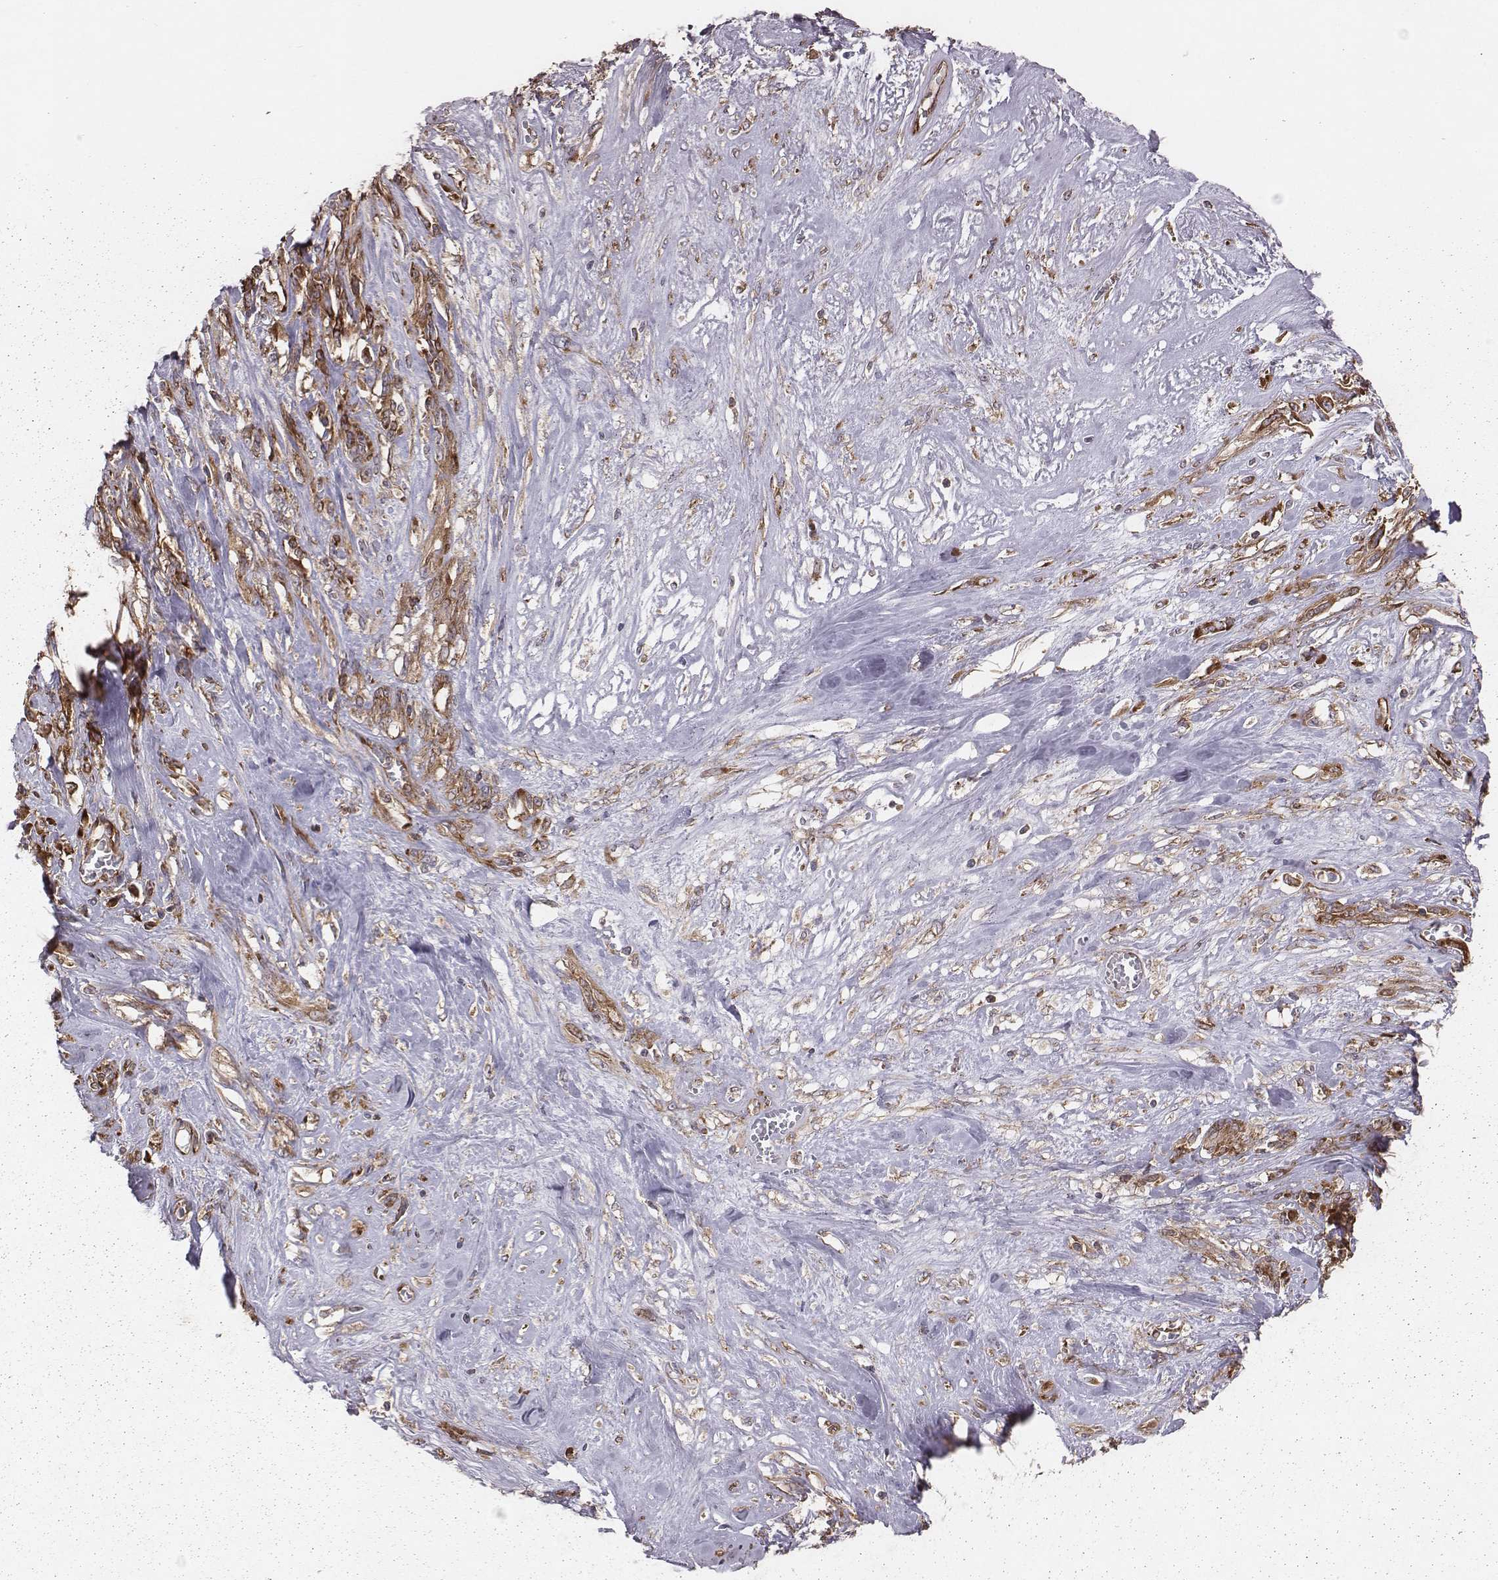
{"staining": {"intensity": "moderate", "quantity": ">75%", "location": "cytoplasmic/membranous"}, "tissue": "melanoma", "cell_type": "Tumor cells", "image_type": "cancer", "snomed": [{"axis": "morphology", "description": "Malignant melanoma, NOS"}, {"axis": "topography", "description": "Skin"}], "caption": "High-power microscopy captured an immunohistochemistry micrograph of melanoma, revealing moderate cytoplasmic/membranous staining in about >75% of tumor cells.", "gene": "TXLNA", "patient": {"sex": "female", "age": 91}}